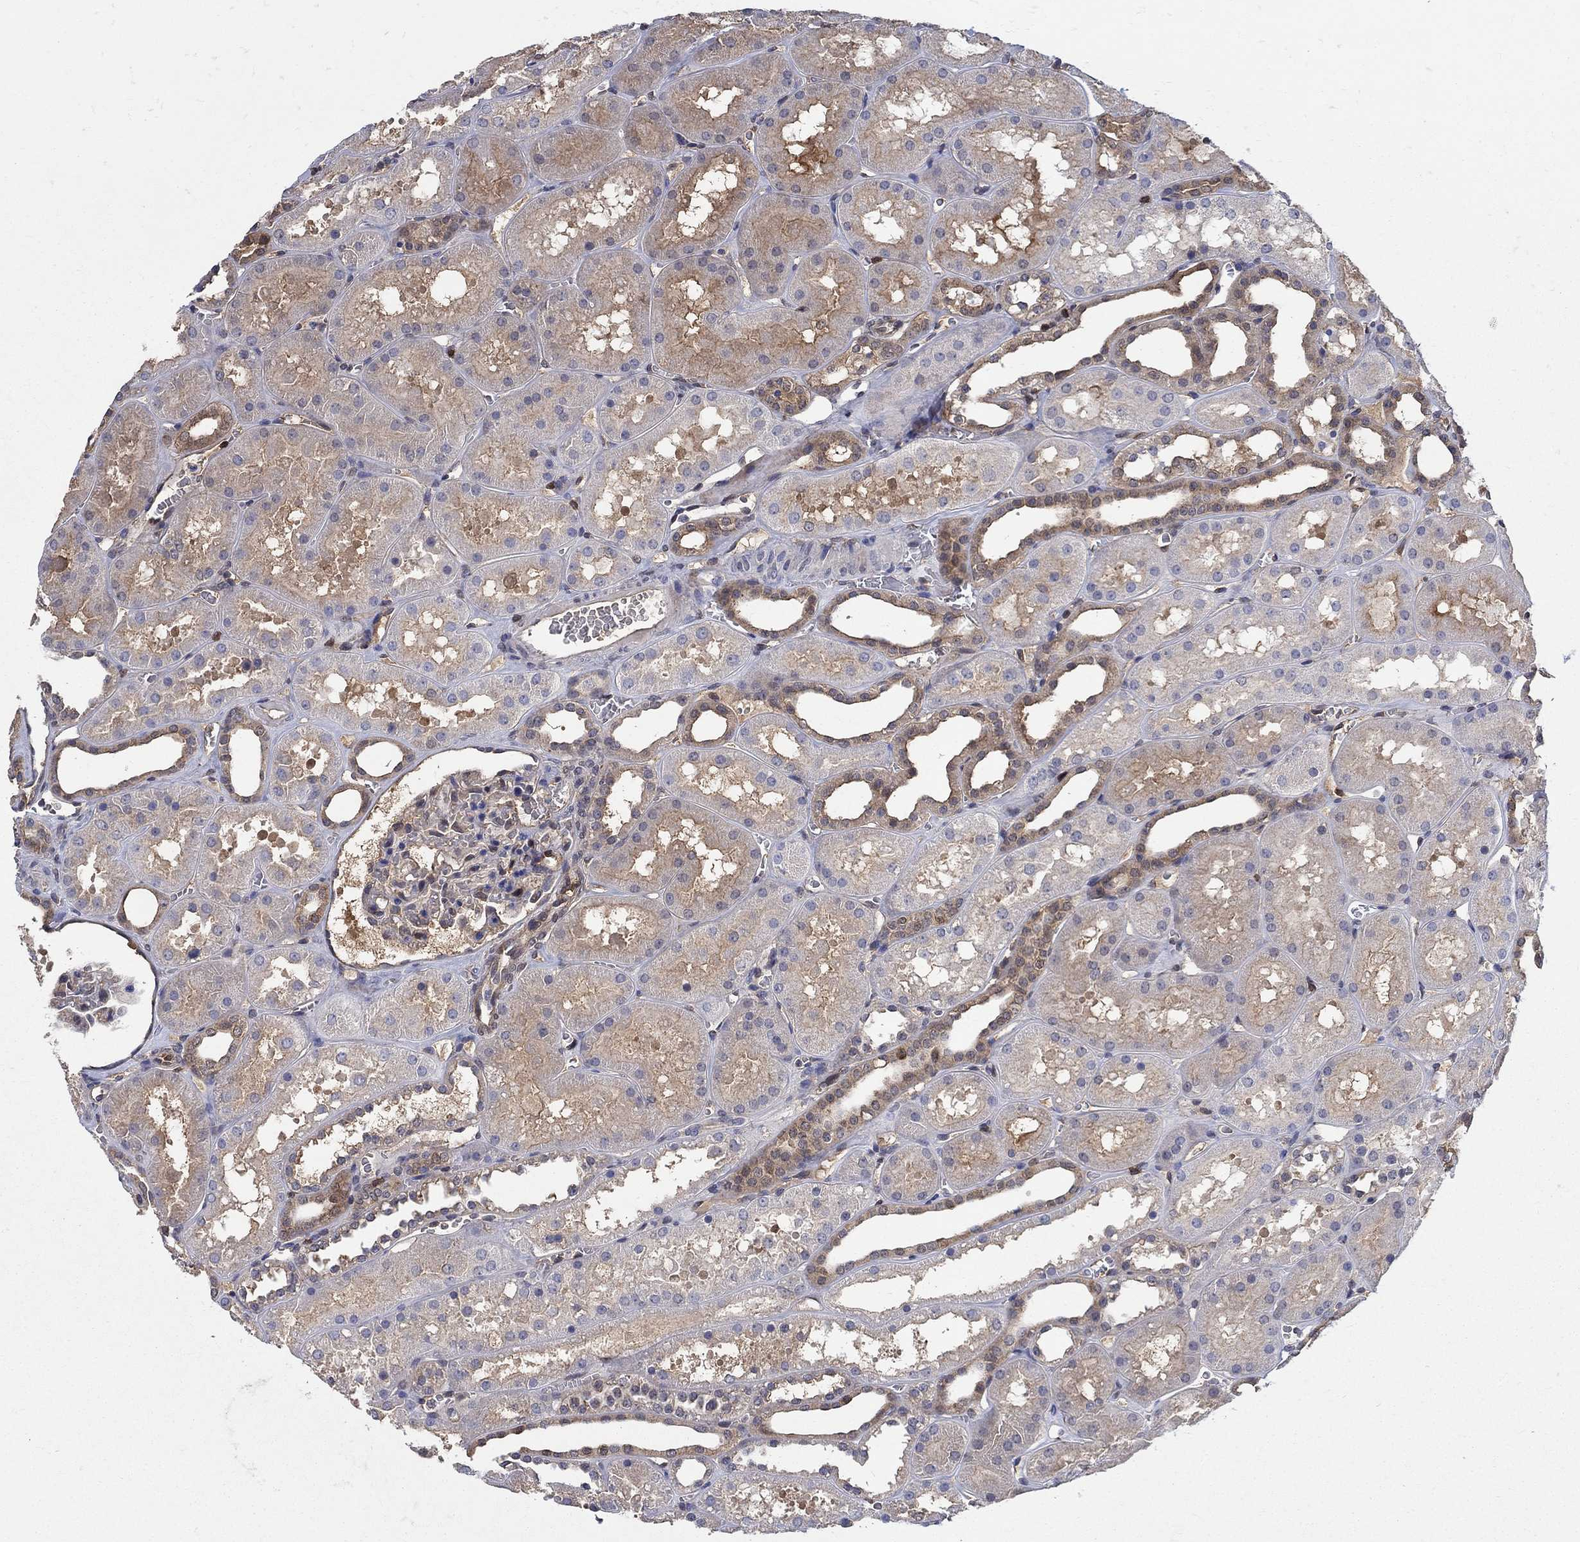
{"staining": {"intensity": "weak", "quantity": "25%-75%", "location": "cytoplasmic/membranous"}, "tissue": "kidney", "cell_type": "Cells in glomeruli", "image_type": "normal", "snomed": [{"axis": "morphology", "description": "Normal tissue, NOS"}, {"axis": "topography", "description": "Kidney"}], "caption": "An immunohistochemistry (IHC) image of benign tissue is shown. Protein staining in brown labels weak cytoplasmic/membranous positivity in kidney within cells in glomeruli.", "gene": "AGFG2", "patient": {"sex": "female", "age": 41}}